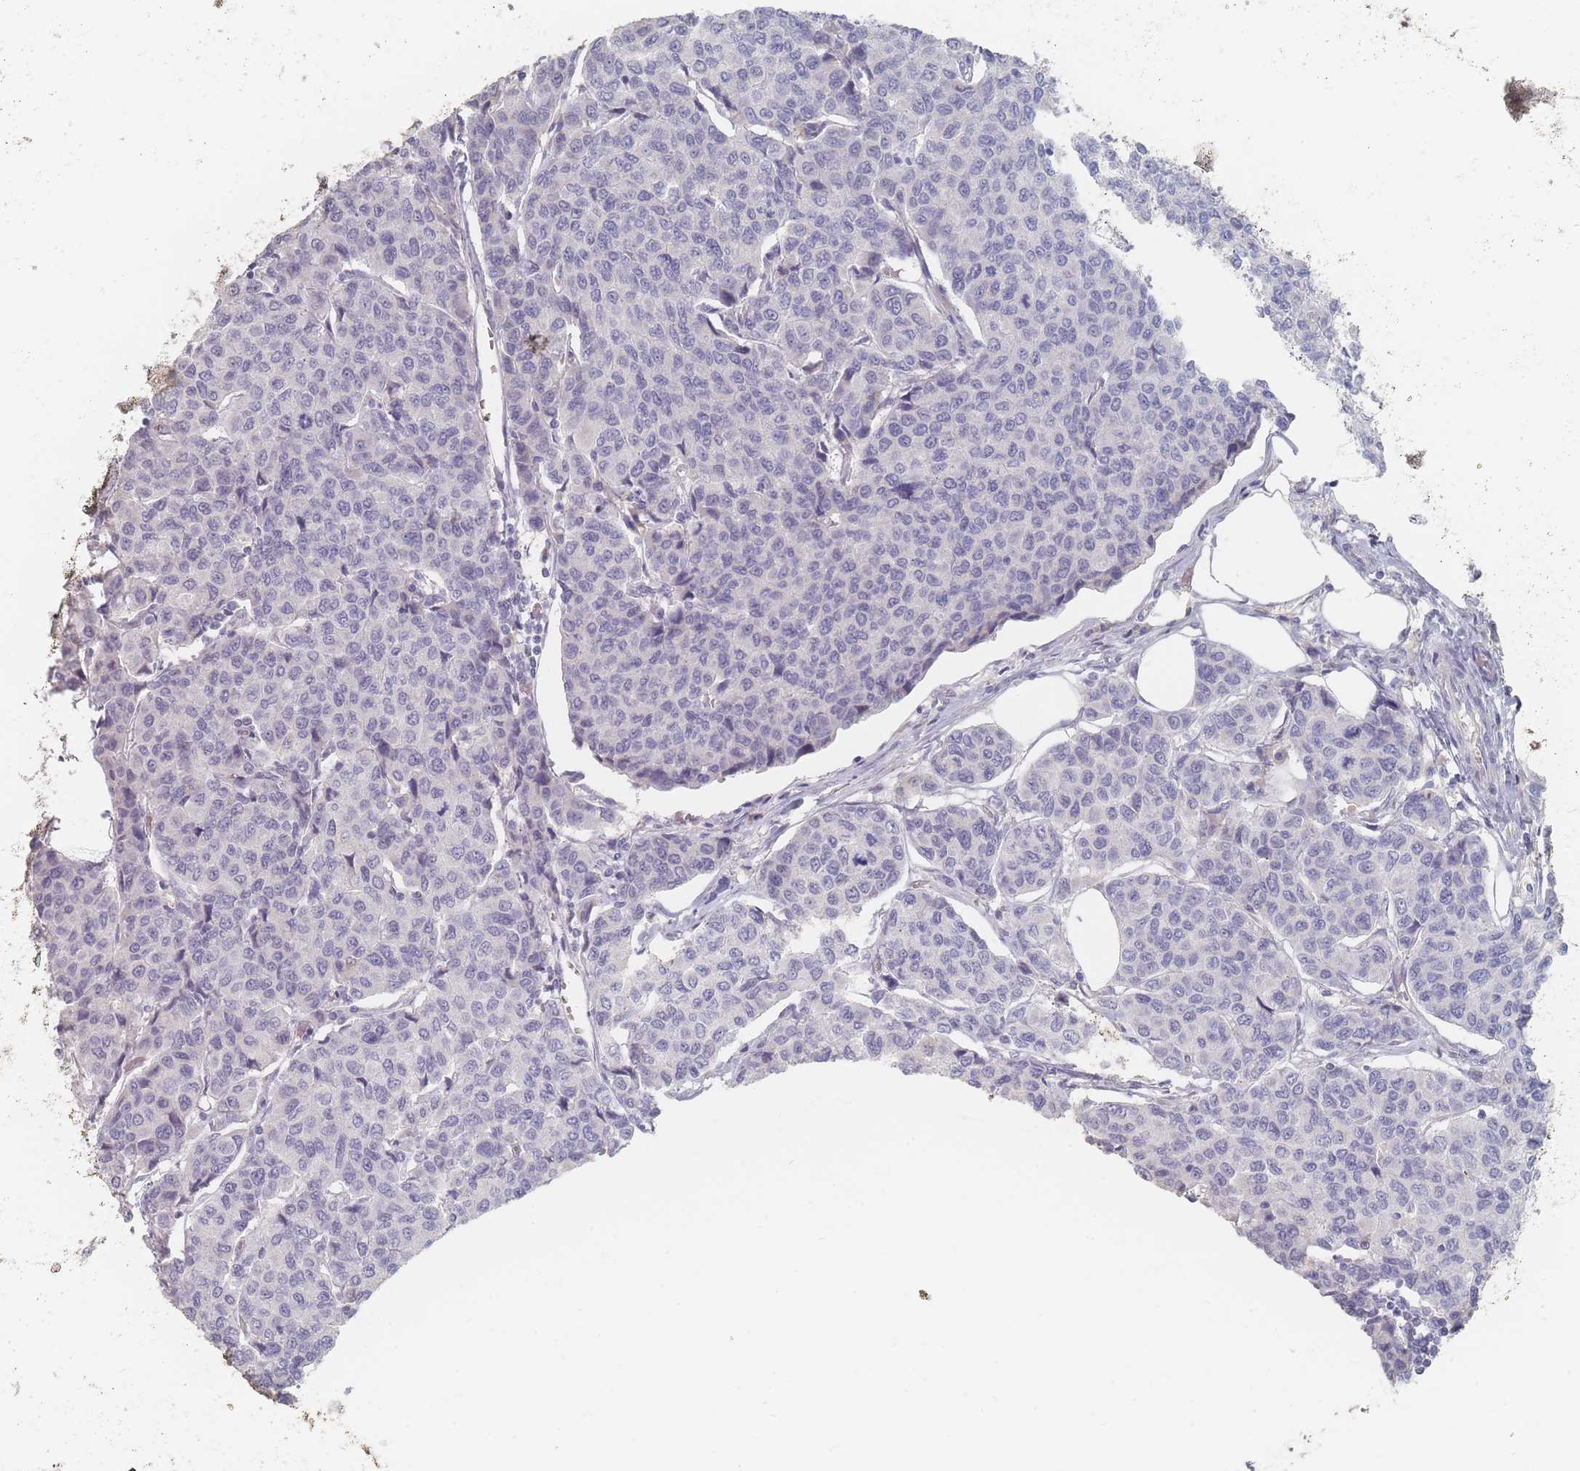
{"staining": {"intensity": "negative", "quantity": "none", "location": "none"}, "tissue": "breast cancer", "cell_type": "Tumor cells", "image_type": "cancer", "snomed": [{"axis": "morphology", "description": "Duct carcinoma"}, {"axis": "topography", "description": "Breast"}], "caption": "Immunohistochemistry of human breast intraductal carcinoma exhibits no positivity in tumor cells.", "gene": "HELZ2", "patient": {"sex": "female", "age": 55}}